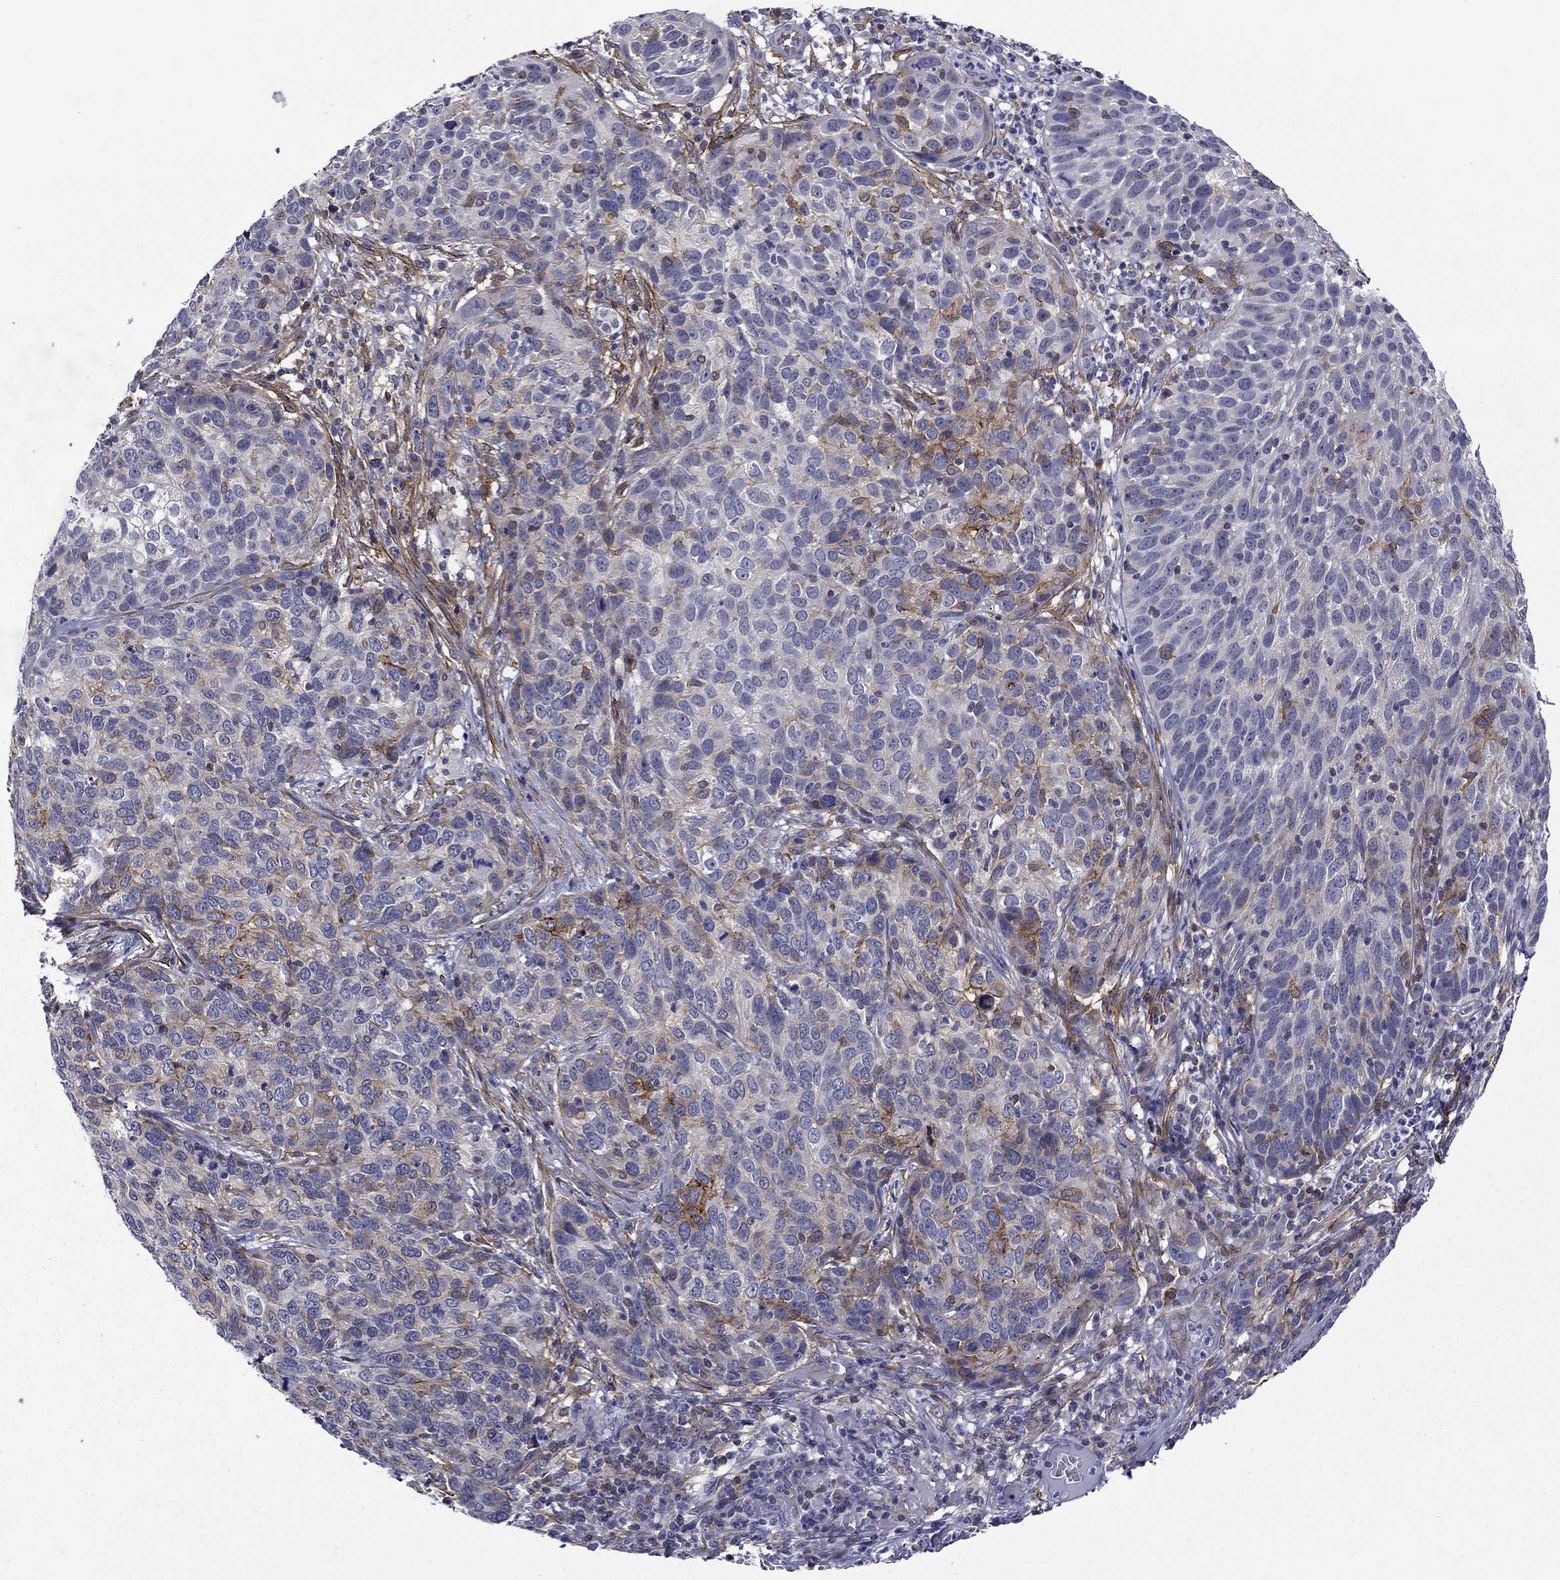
{"staining": {"intensity": "strong", "quantity": "<25%", "location": "cytoplasmic/membranous"}, "tissue": "skin cancer", "cell_type": "Tumor cells", "image_type": "cancer", "snomed": [{"axis": "morphology", "description": "Squamous cell carcinoma, NOS"}, {"axis": "topography", "description": "Skin"}], "caption": "Protein expression analysis of skin cancer (squamous cell carcinoma) shows strong cytoplasmic/membranous staining in approximately <25% of tumor cells.", "gene": "LMO7", "patient": {"sex": "male", "age": 92}}